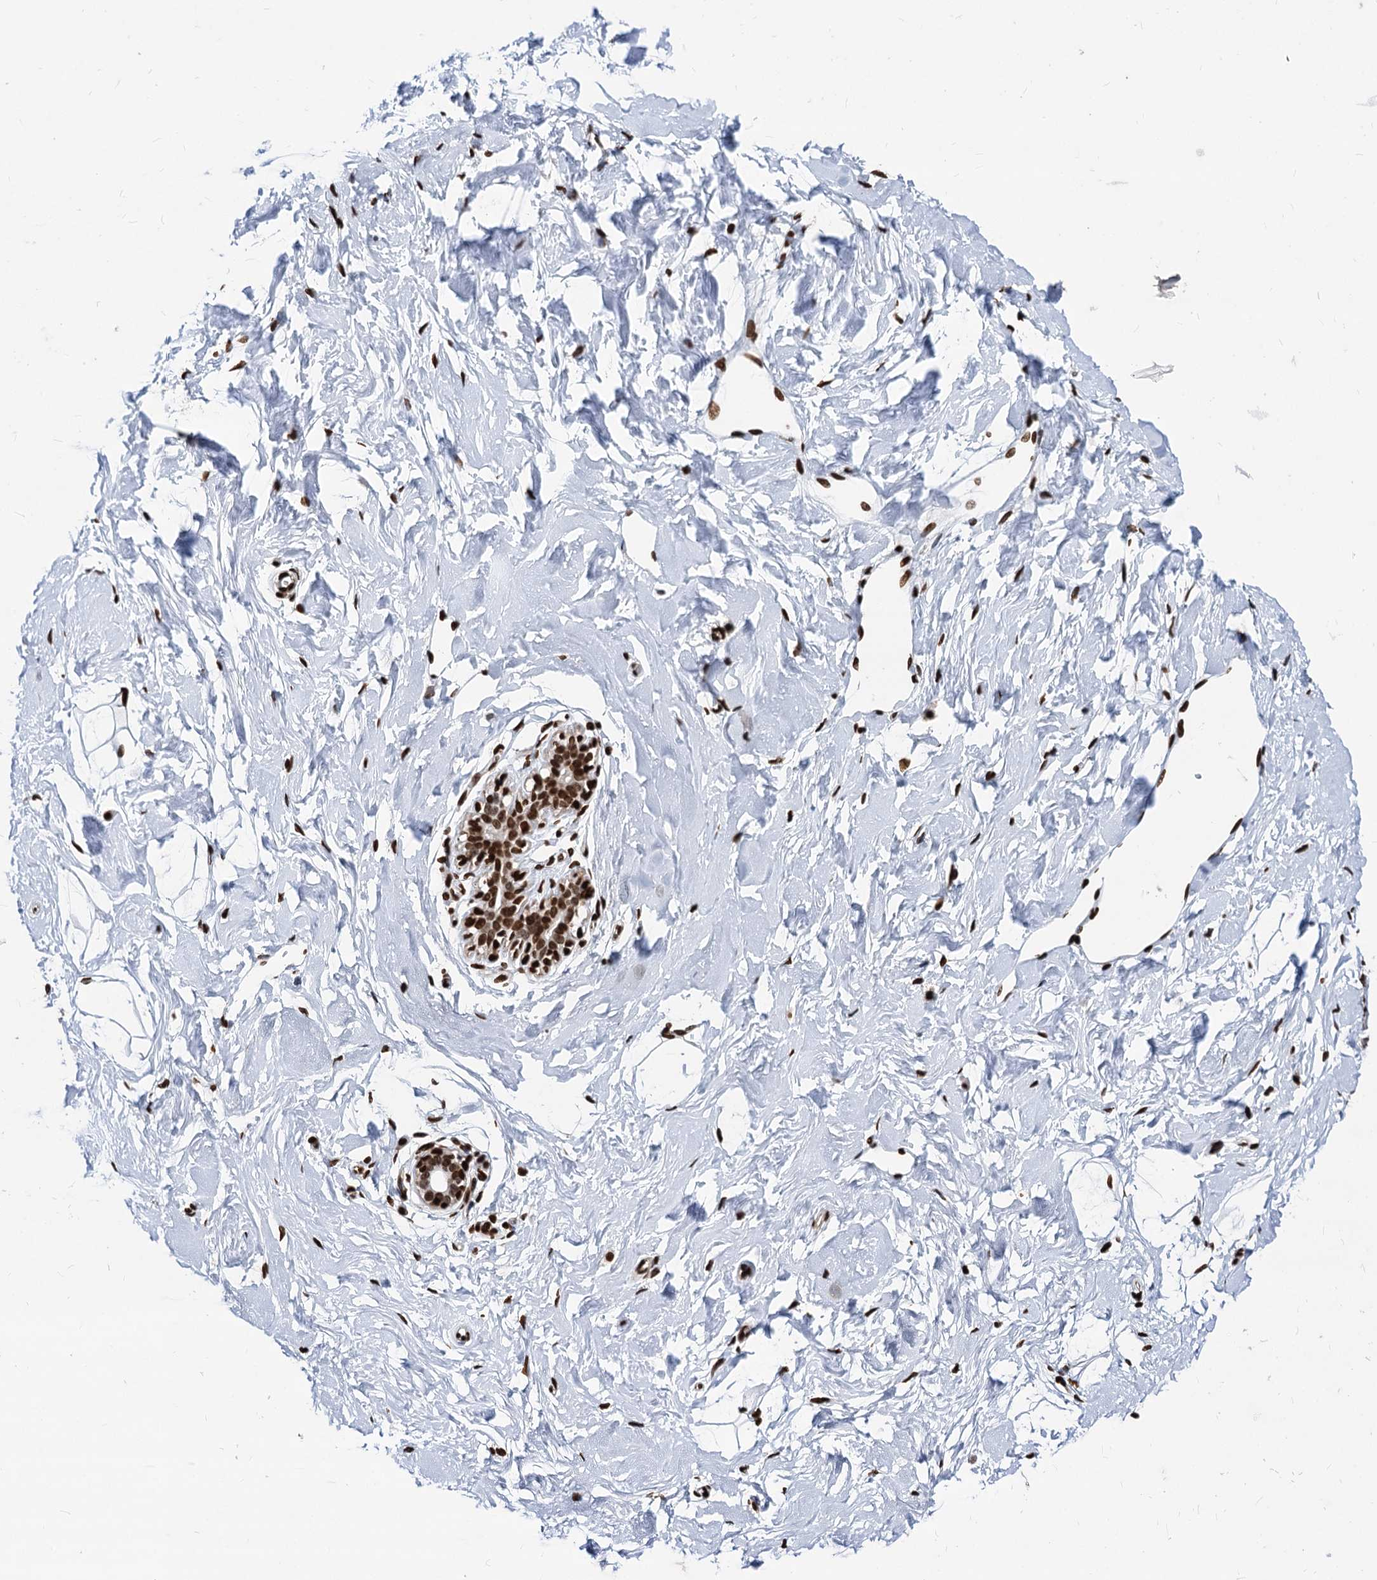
{"staining": {"intensity": "strong", "quantity": ">75%", "location": "nuclear"}, "tissue": "breast", "cell_type": "Adipocytes", "image_type": "normal", "snomed": [{"axis": "morphology", "description": "Normal tissue, NOS"}, {"axis": "morphology", "description": "Adenoma, NOS"}, {"axis": "topography", "description": "Breast"}], "caption": "Unremarkable breast demonstrates strong nuclear expression in about >75% of adipocytes.", "gene": "MECP2", "patient": {"sex": "female", "age": 23}}